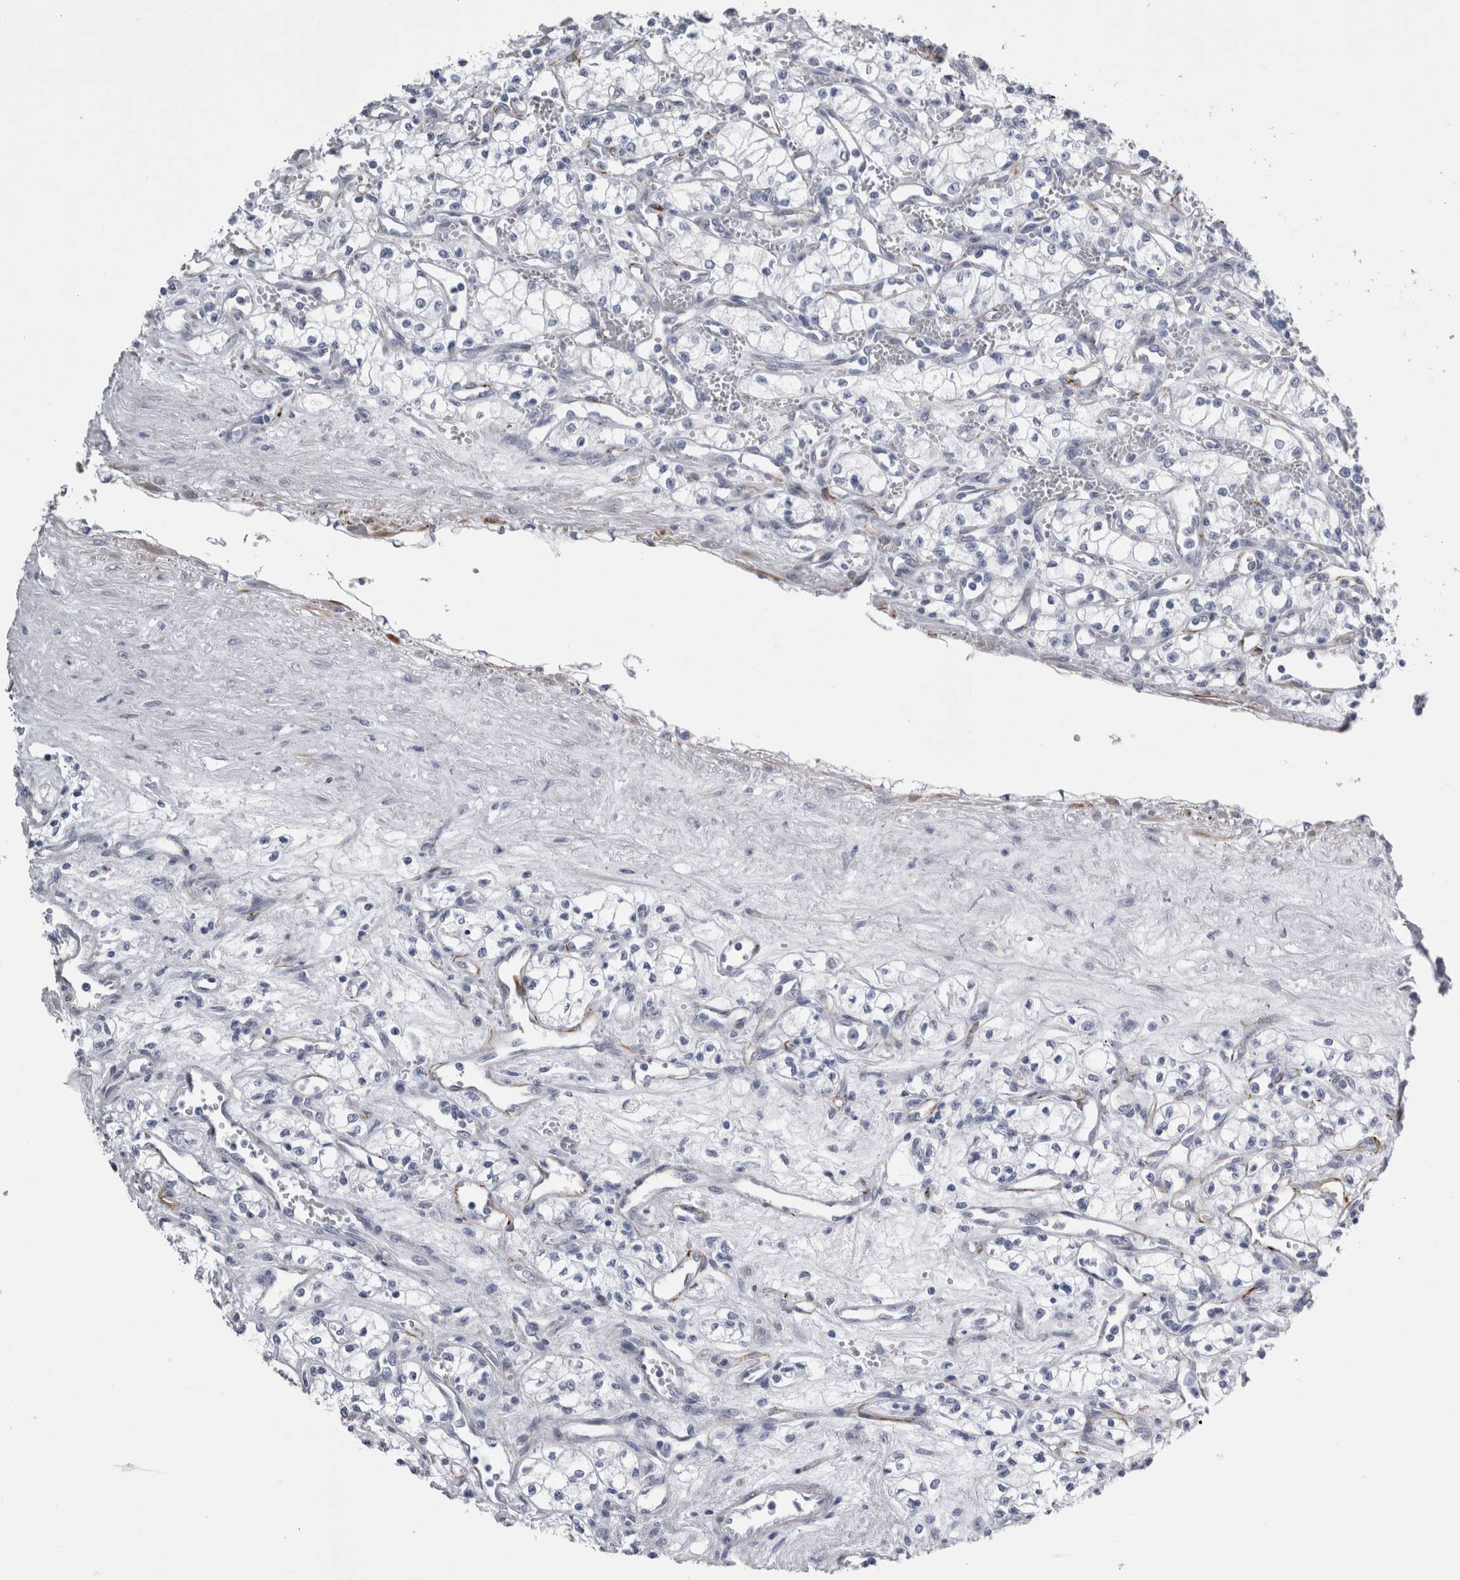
{"staining": {"intensity": "negative", "quantity": "none", "location": "none"}, "tissue": "renal cancer", "cell_type": "Tumor cells", "image_type": "cancer", "snomed": [{"axis": "morphology", "description": "Adenocarcinoma, NOS"}, {"axis": "topography", "description": "Kidney"}], "caption": "High magnification brightfield microscopy of renal adenocarcinoma stained with DAB (brown) and counterstained with hematoxylin (blue): tumor cells show no significant staining. (Brightfield microscopy of DAB IHC at high magnification).", "gene": "VWDE", "patient": {"sex": "male", "age": 59}}